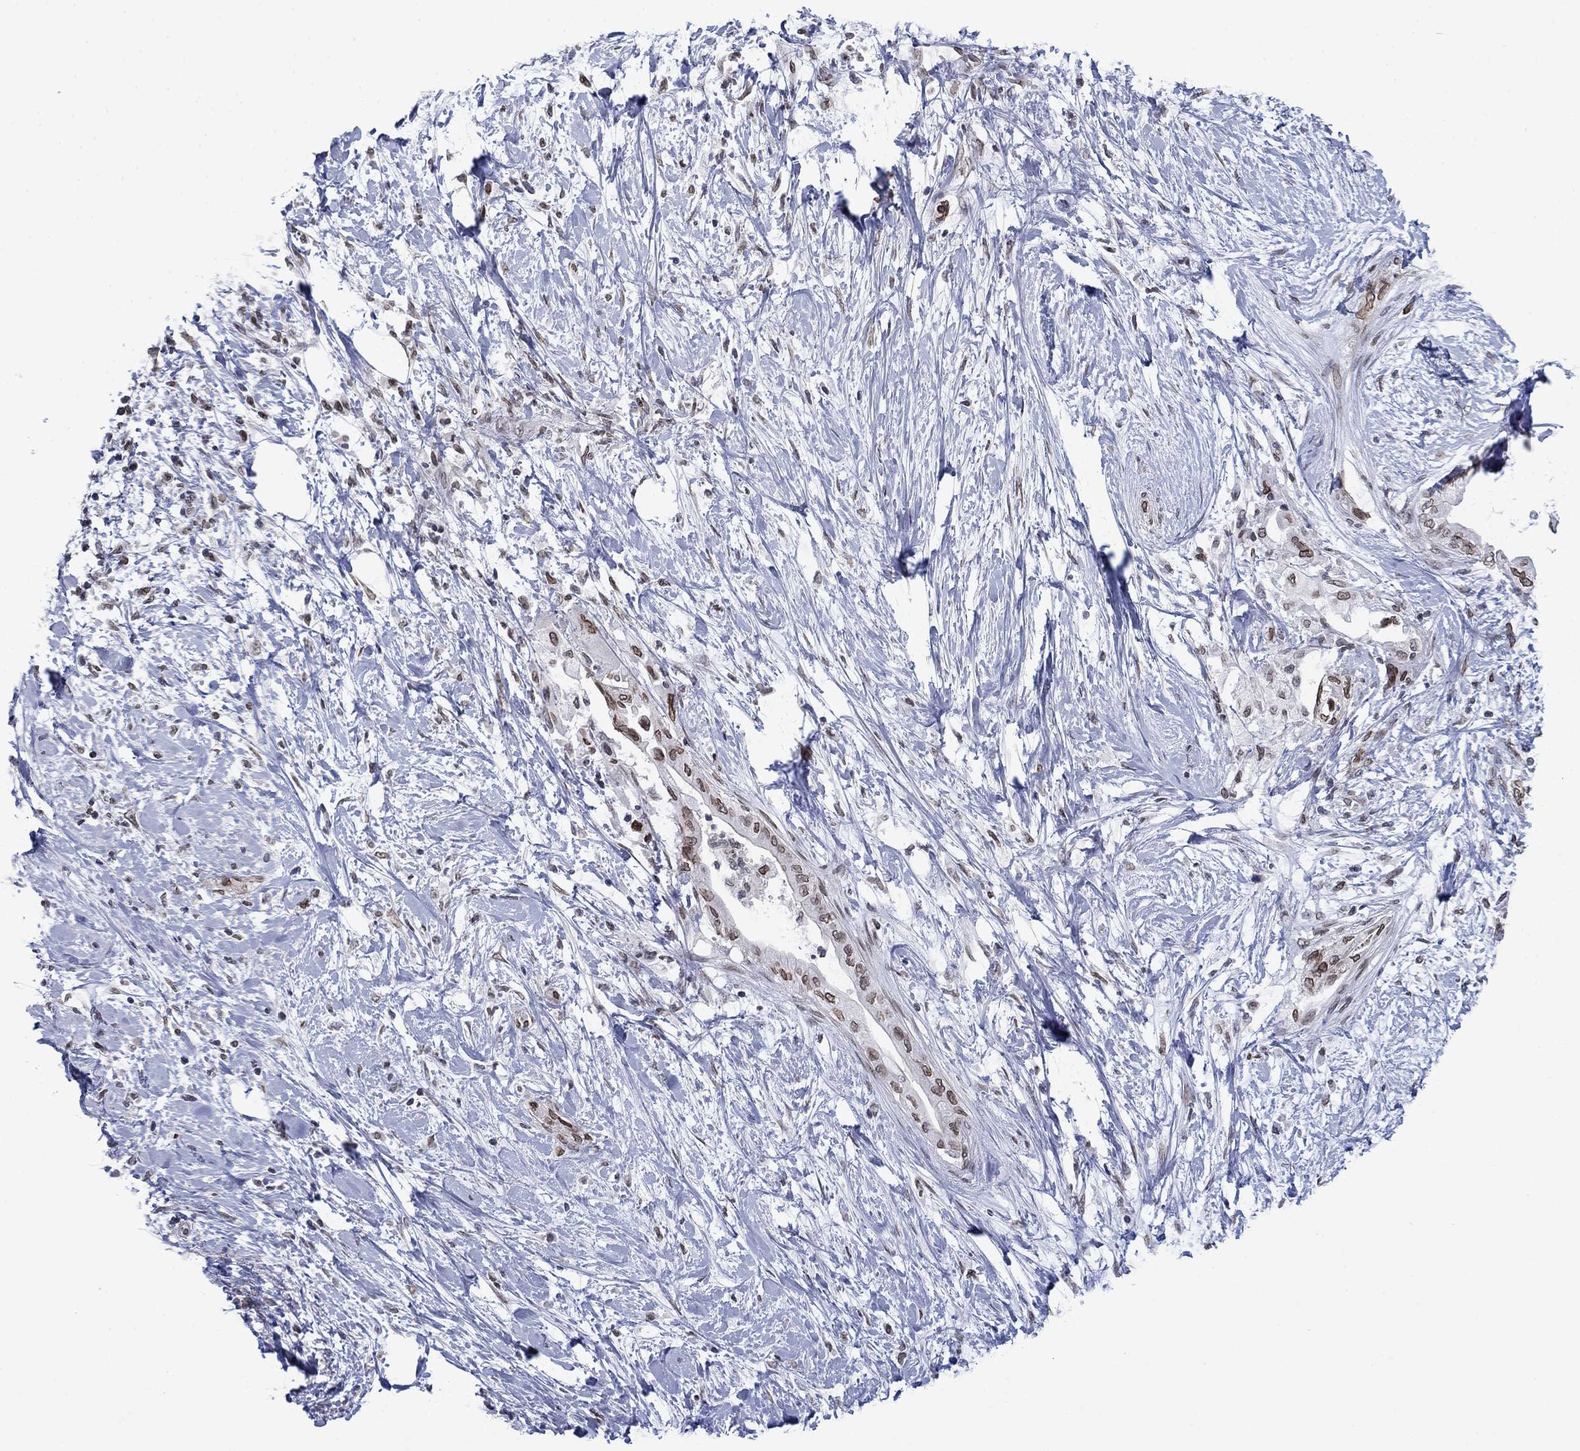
{"staining": {"intensity": "moderate", "quantity": "25%-75%", "location": "cytoplasmic/membranous,nuclear"}, "tissue": "pancreatic cancer", "cell_type": "Tumor cells", "image_type": "cancer", "snomed": [{"axis": "morphology", "description": "Normal tissue, NOS"}, {"axis": "morphology", "description": "Adenocarcinoma, NOS"}, {"axis": "topography", "description": "Pancreas"}, {"axis": "topography", "description": "Duodenum"}], "caption": "Tumor cells exhibit medium levels of moderate cytoplasmic/membranous and nuclear positivity in about 25%-75% of cells in human adenocarcinoma (pancreatic).", "gene": "TOR1AIP1", "patient": {"sex": "female", "age": 60}}